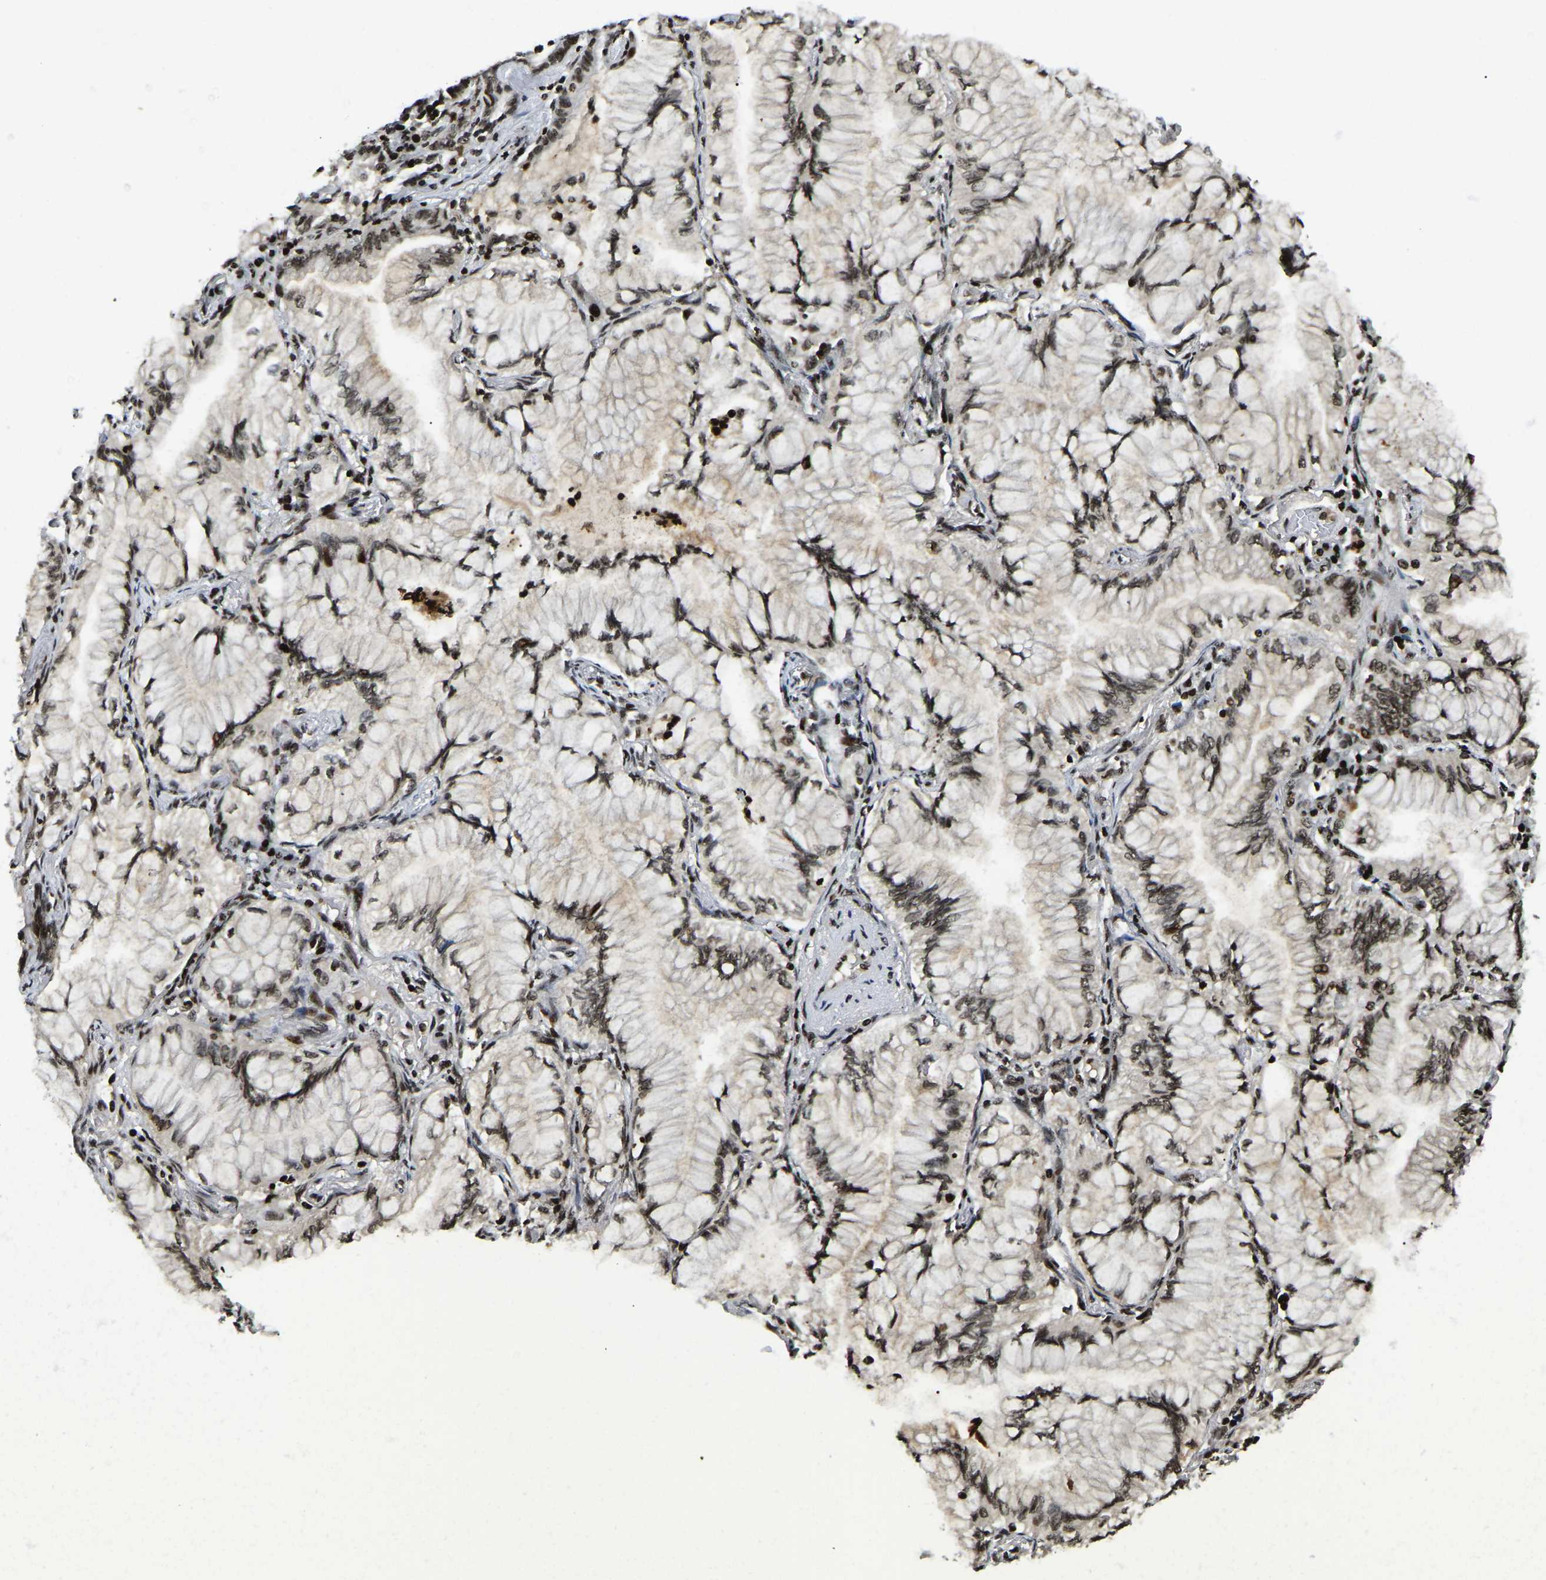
{"staining": {"intensity": "moderate", "quantity": ">75%", "location": "nuclear"}, "tissue": "lung cancer", "cell_type": "Tumor cells", "image_type": "cancer", "snomed": [{"axis": "morphology", "description": "Adenocarcinoma, NOS"}, {"axis": "topography", "description": "Lung"}], "caption": "Human lung adenocarcinoma stained for a protein (brown) exhibits moderate nuclear positive staining in about >75% of tumor cells.", "gene": "LRRC61", "patient": {"sex": "female", "age": 70}}